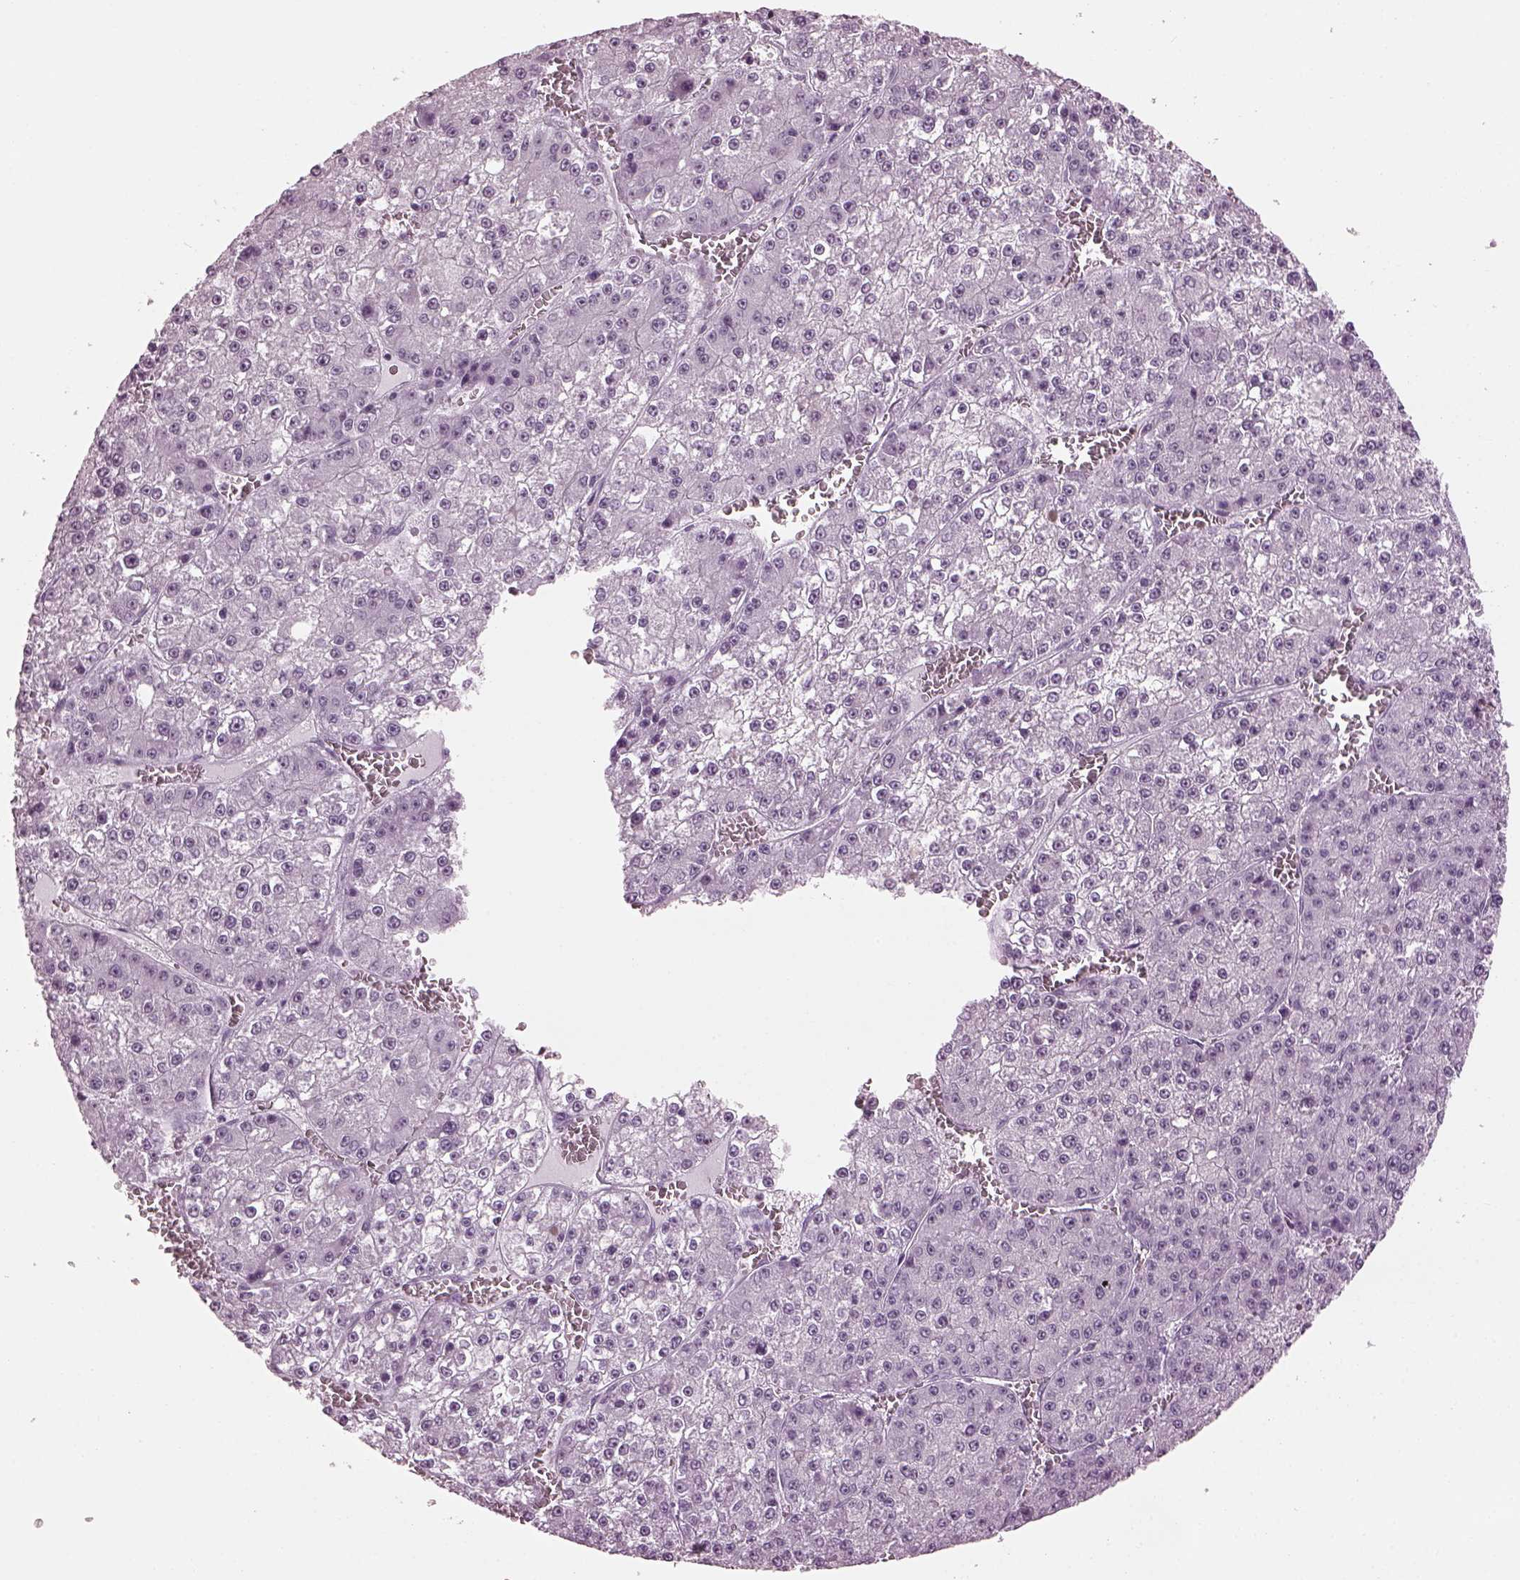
{"staining": {"intensity": "negative", "quantity": "none", "location": "none"}, "tissue": "liver cancer", "cell_type": "Tumor cells", "image_type": "cancer", "snomed": [{"axis": "morphology", "description": "Carcinoma, Hepatocellular, NOS"}, {"axis": "topography", "description": "Liver"}], "caption": "Immunohistochemistry photomicrograph of neoplastic tissue: human liver hepatocellular carcinoma stained with DAB shows no significant protein positivity in tumor cells. The staining was performed using DAB (3,3'-diaminobenzidine) to visualize the protein expression in brown, while the nuclei were stained in blue with hematoxylin (Magnification: 20x).", "gene": "ADGRG2", "patient": {"sex": "female", "age": 73}}